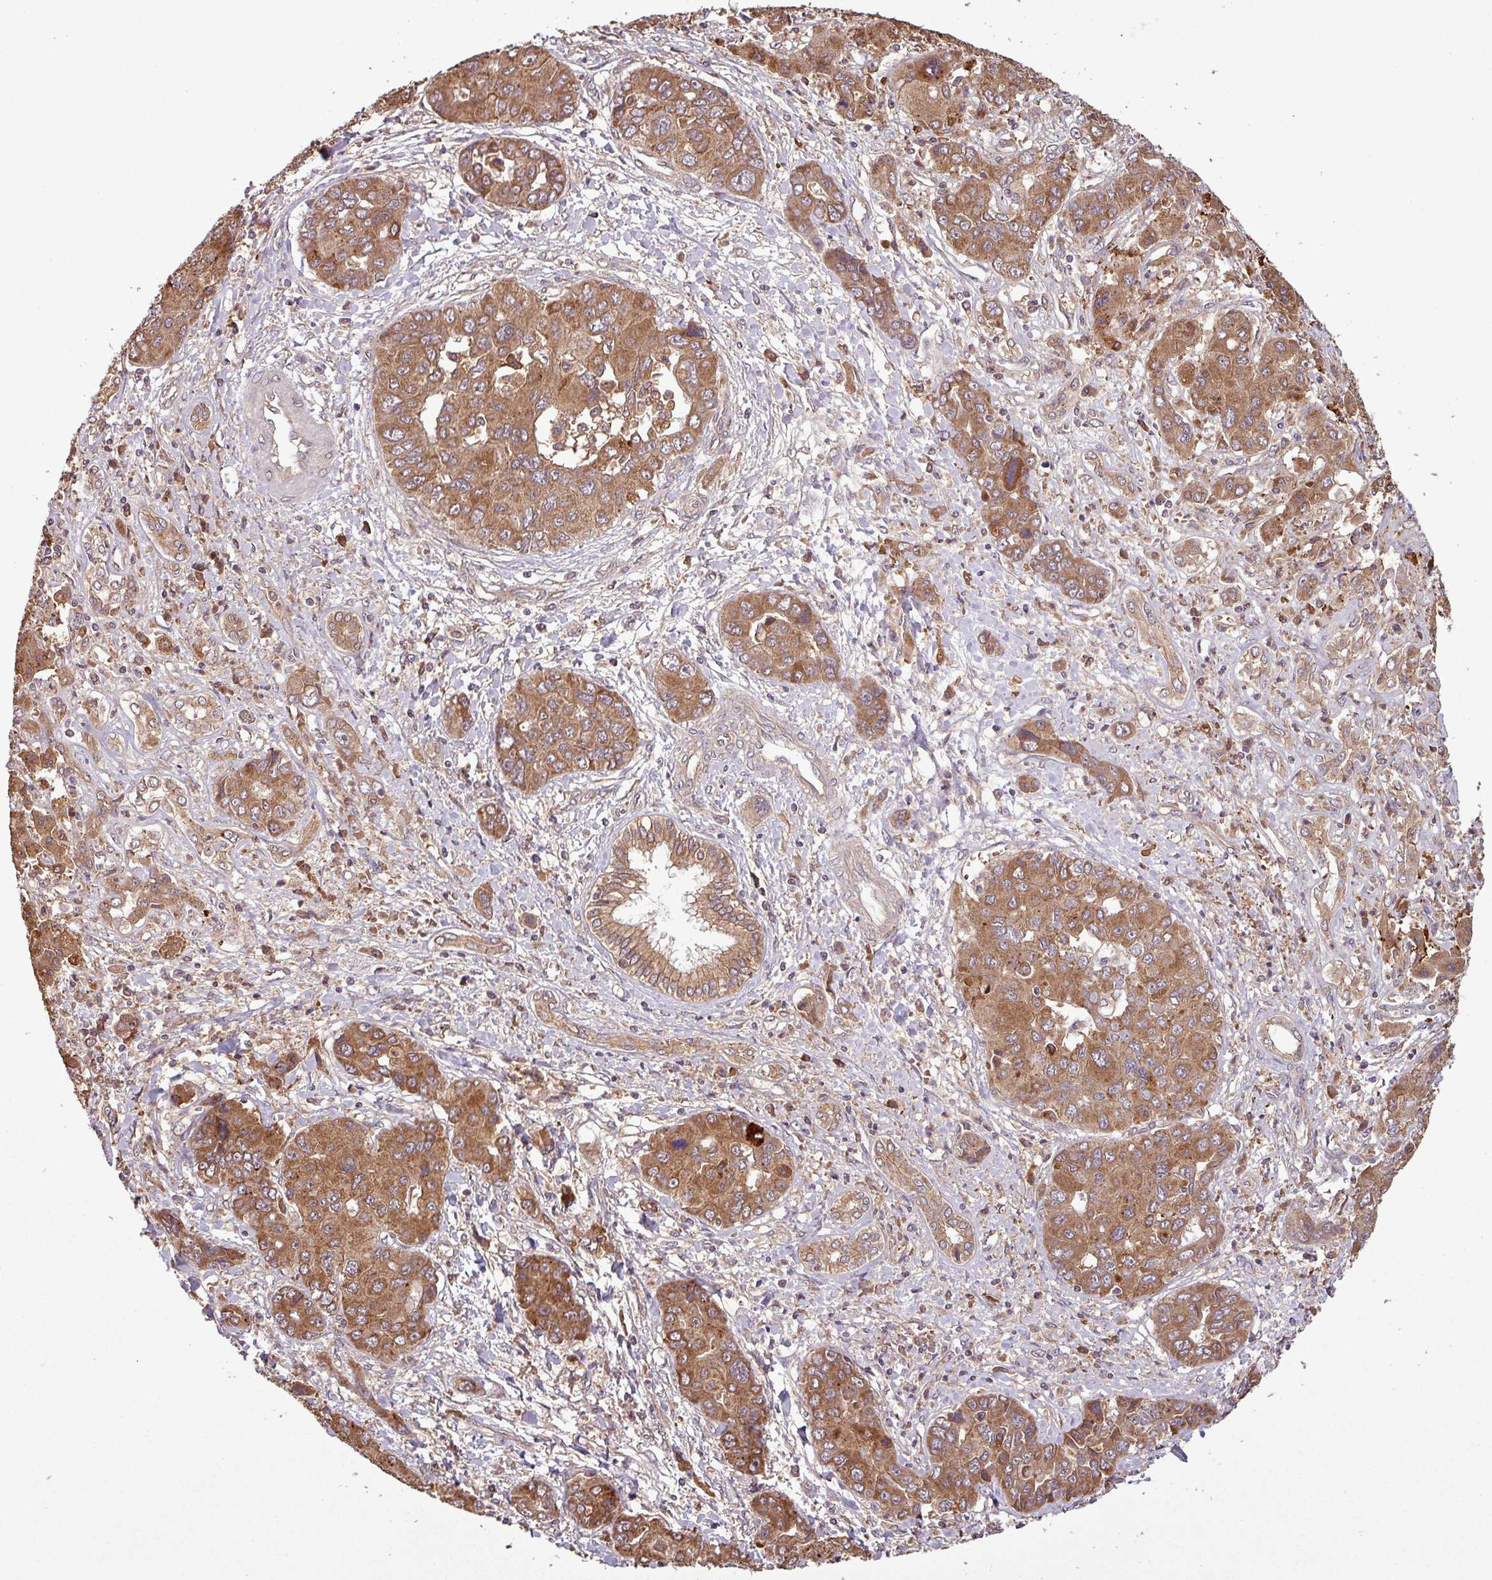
{"staining": {"intensity": "moderate", "quantity": ">75%", "location": "cytoplasmic/membranous"}, "tissue": "liver cancer", "cell_type": "Tumor cells", "image_type": "cancer", "snomed": [{"axis": "morphology", "description": "Cholangiocarcinoma"}, {"axis": "topography", "description": "Liver"}], "caption": "Cholangiocarcinoma (liver) stained for a protein (brown) demonstrates moderate cytoplasmic/membranous positive expression in approximately >75% of tumor cells.", "gene": "NT5C3A", "patient": {"sex": "male", "age": 67}}